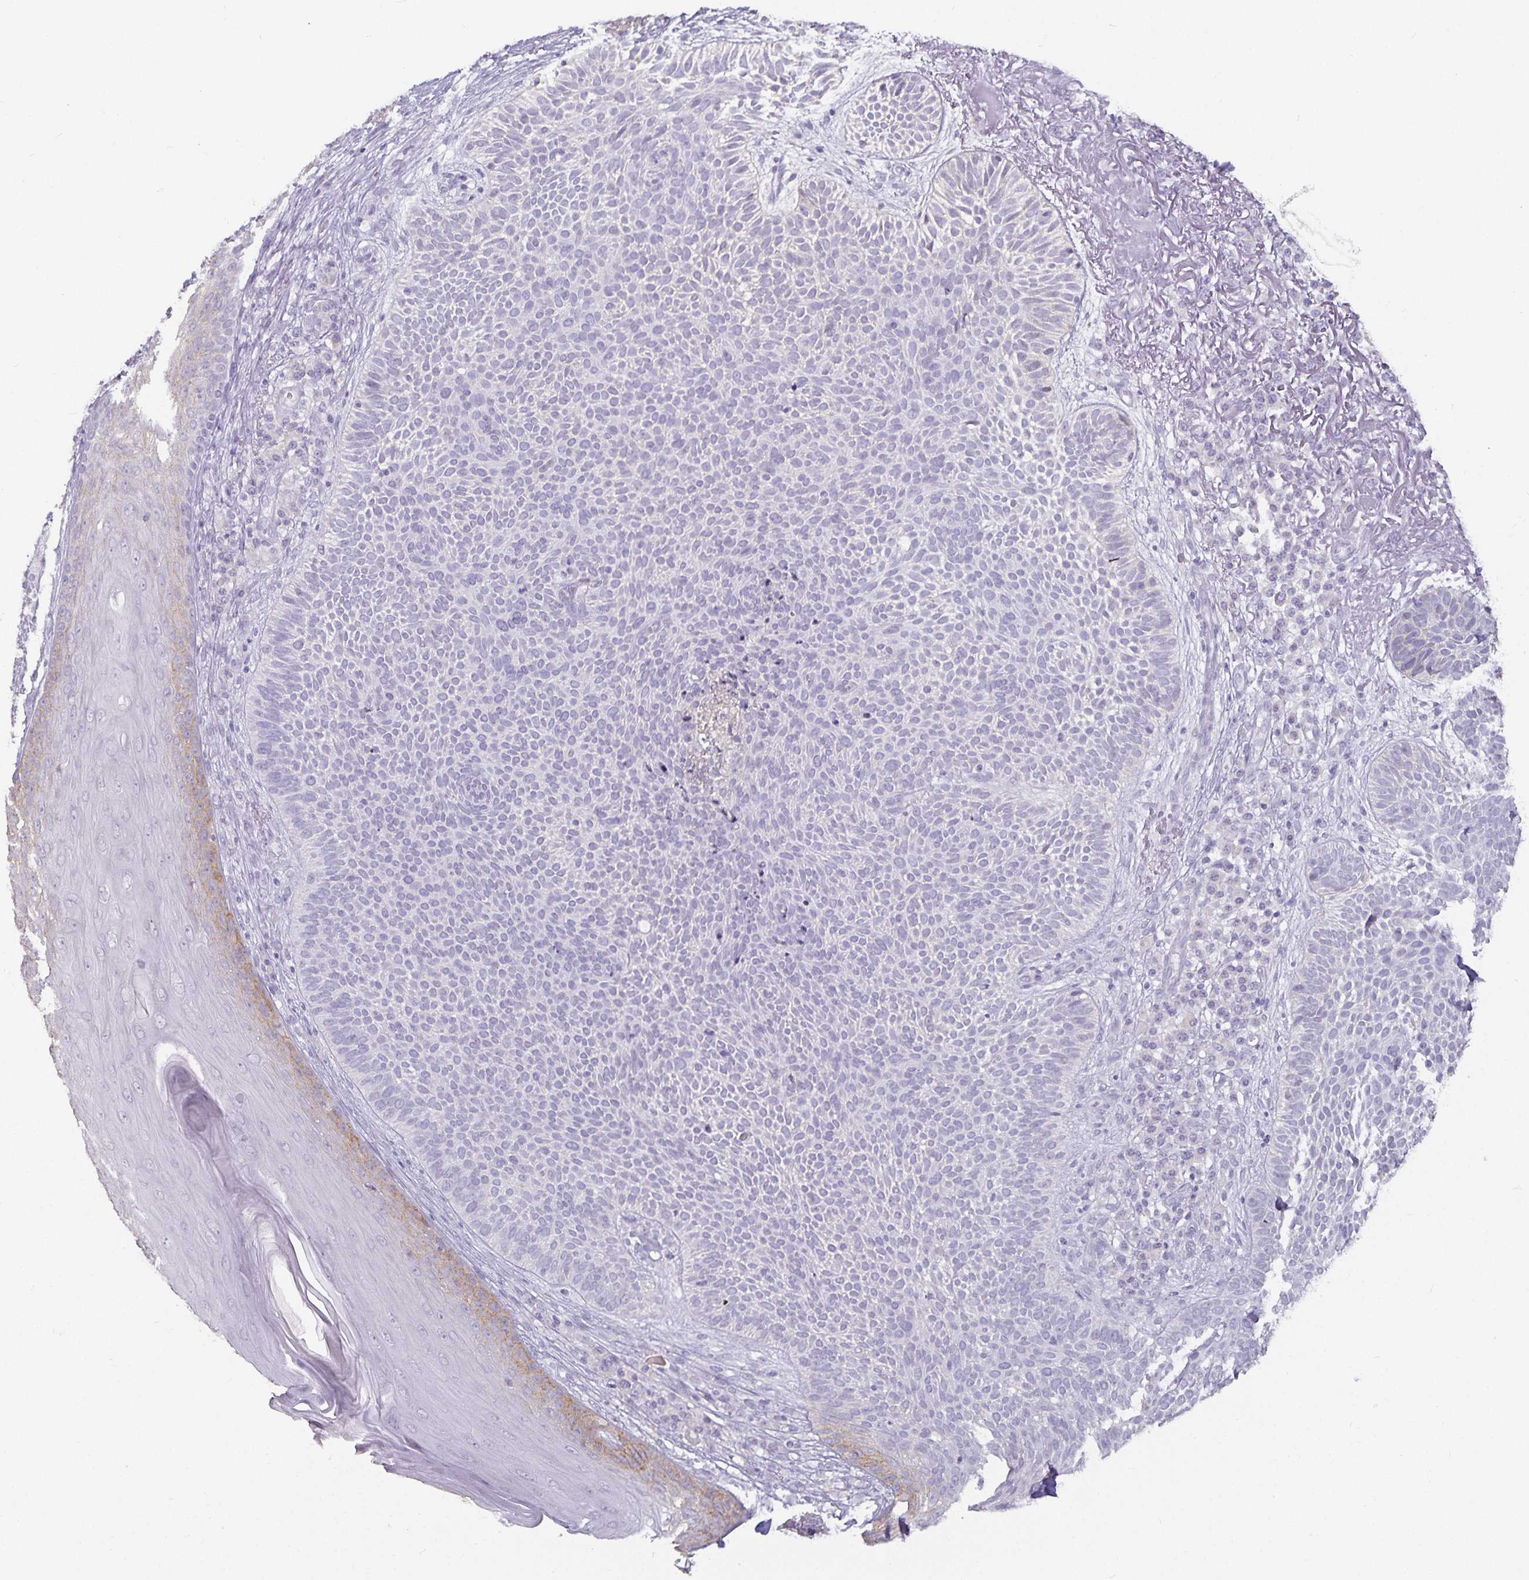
{"staining": {"intensity": "negative", "quantity": "none", "location": "none"}, "tissue": "skin cancer", "cell_type": "Tumor cells", "image_type": "cancer", "snomed": [{"axis": "morphology", "description": "Basal cell carcinoma"}, {"axis": "topography", "description": "Skin"}, {"axis": "topography", "description": "Skin of face"}], "caption": "Immunohistochemistry (IHC) histopathology image of neoplastic tissue: skin cancer (basal cell carcinoma) stained with DAB (3,3'-diaminobenzidine) reveals no significant protein expression in tumor cells.", "gene": "CA12", "patient": {"sex": "female", "age": 82}}